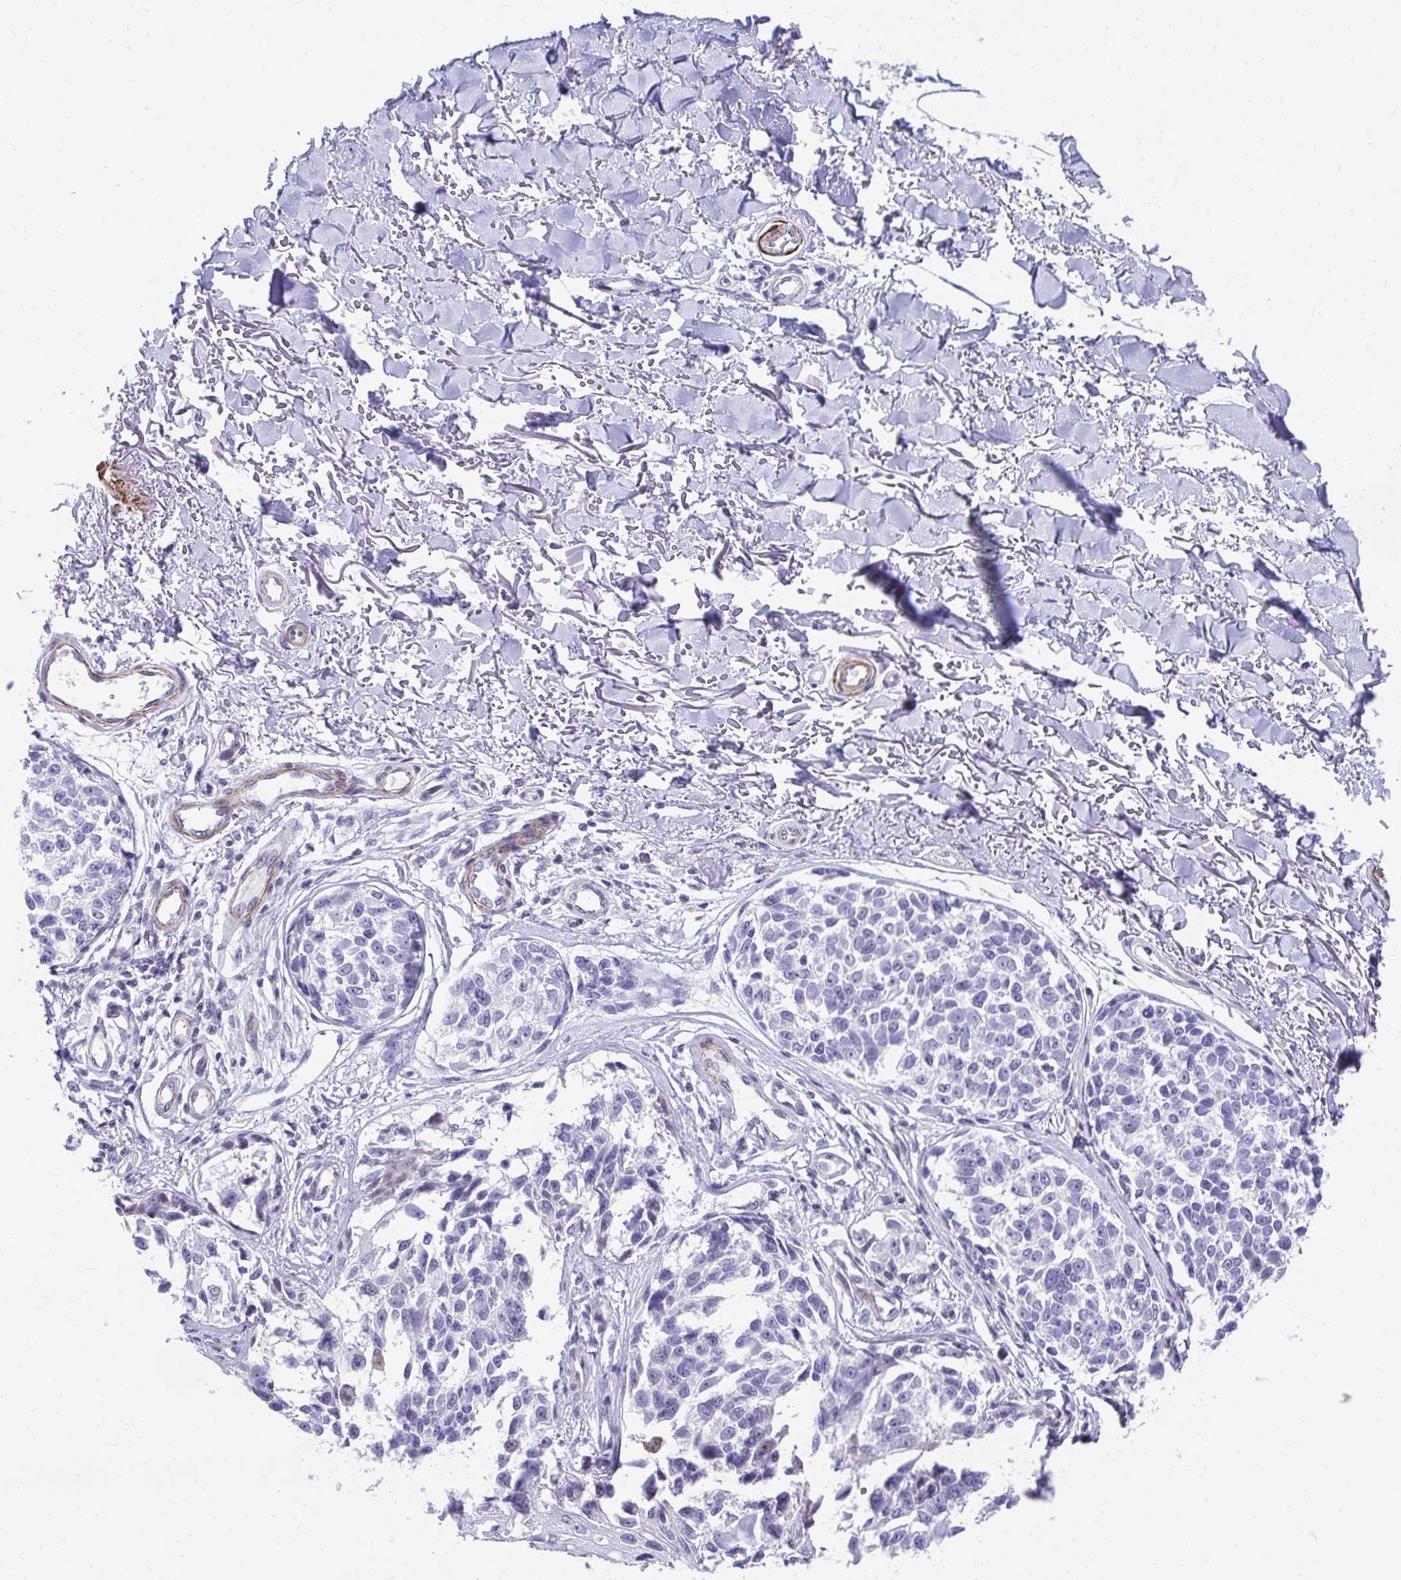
{"staining": {"intensity": "negative", "quantity": "none", "location": "none"}, "tissue": "melanoma", "cell_type": "Tumor cells", "image_type": "cancer", "snomed": [{"axis": "morphology", "description": "Malignant melanoma, NOS"}, {"axis": "topography", "description": "Skin"}], "caption": "Tumor cells show no significant positivity in malignant melanoma. (DAB (3,3'-diaminobenzidine) IHC visualized using brightfield microscopy, high magnification).", "gene": "CSTB", "patient": {"sex": "male", "age": 73}}